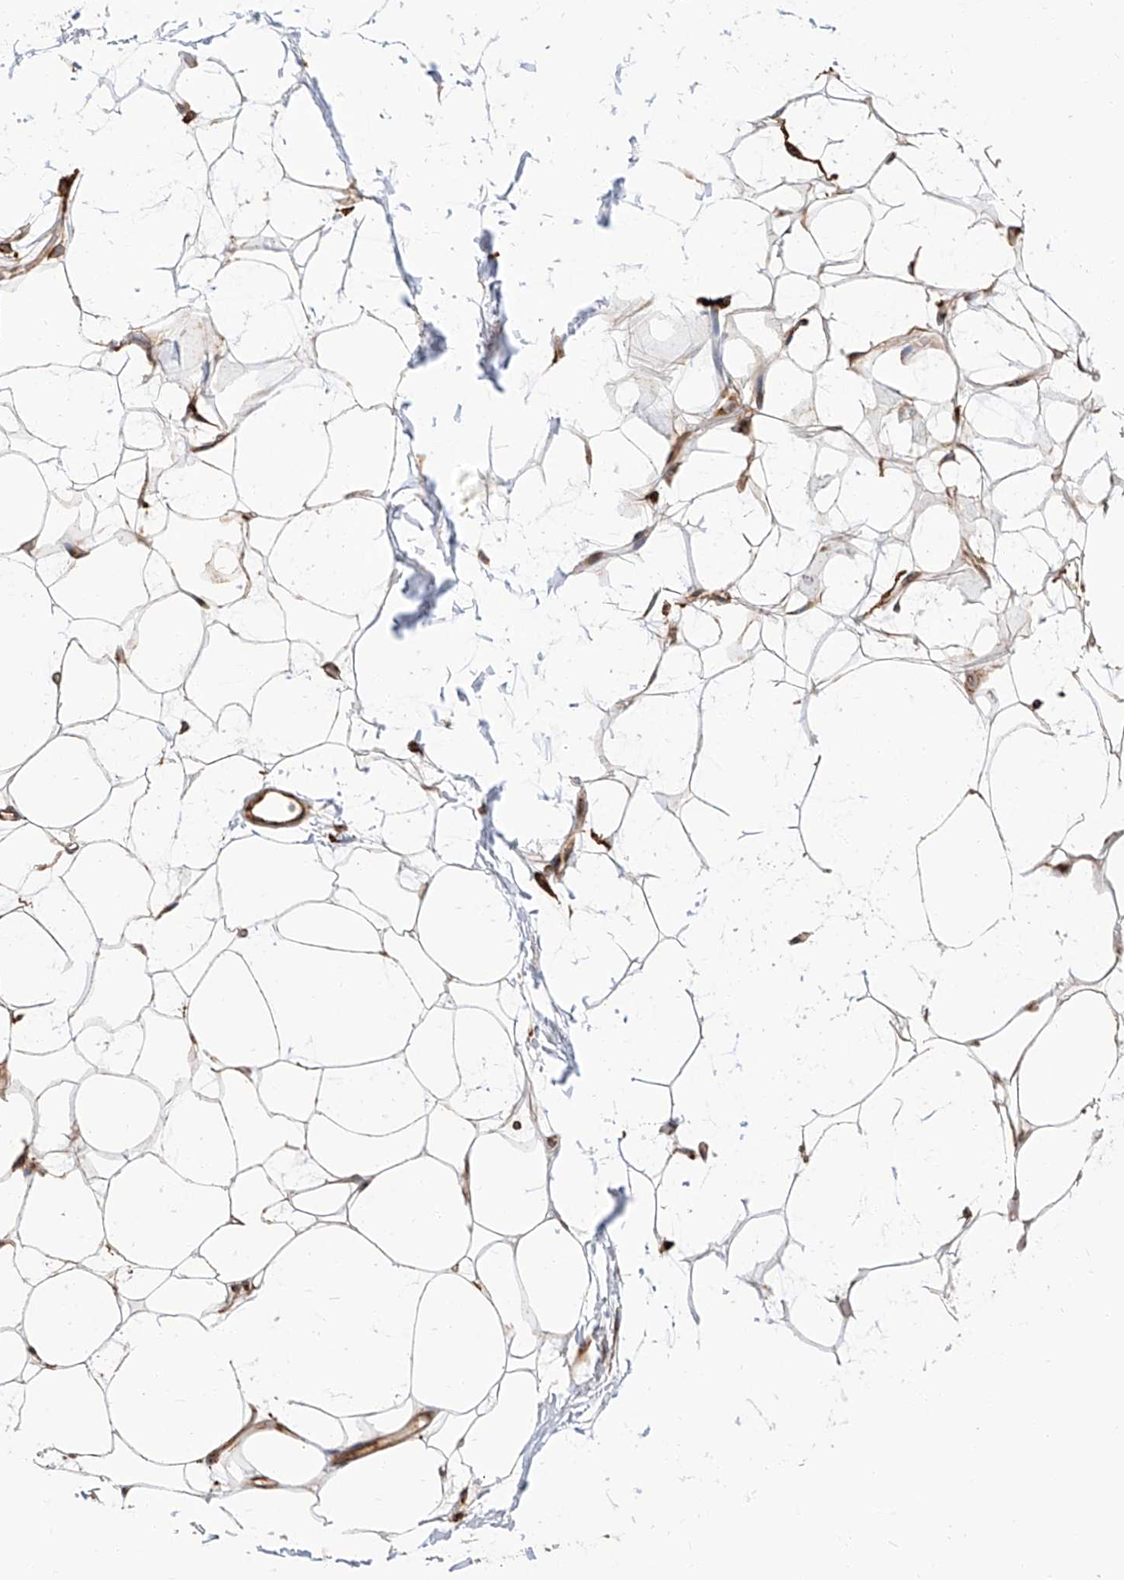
{"staining": {"intensity": "negative", "quantity": "none", "location": "none"}, "tissue": "adipose tissue", "cell_type": "Adipocytes", "image_type": "normal", "snomed": [{"axis": "morphology", "description": "Normal tissue, NOS"}, {"axis": "topography", "description": "Breast"}], "caption": "Unremarkable adipose tissue was stained to show a protein in brown. There is no significant staining in adipocytes.", "gene": "ISCA2", "patient": {"sex": "female", "age": 23}}